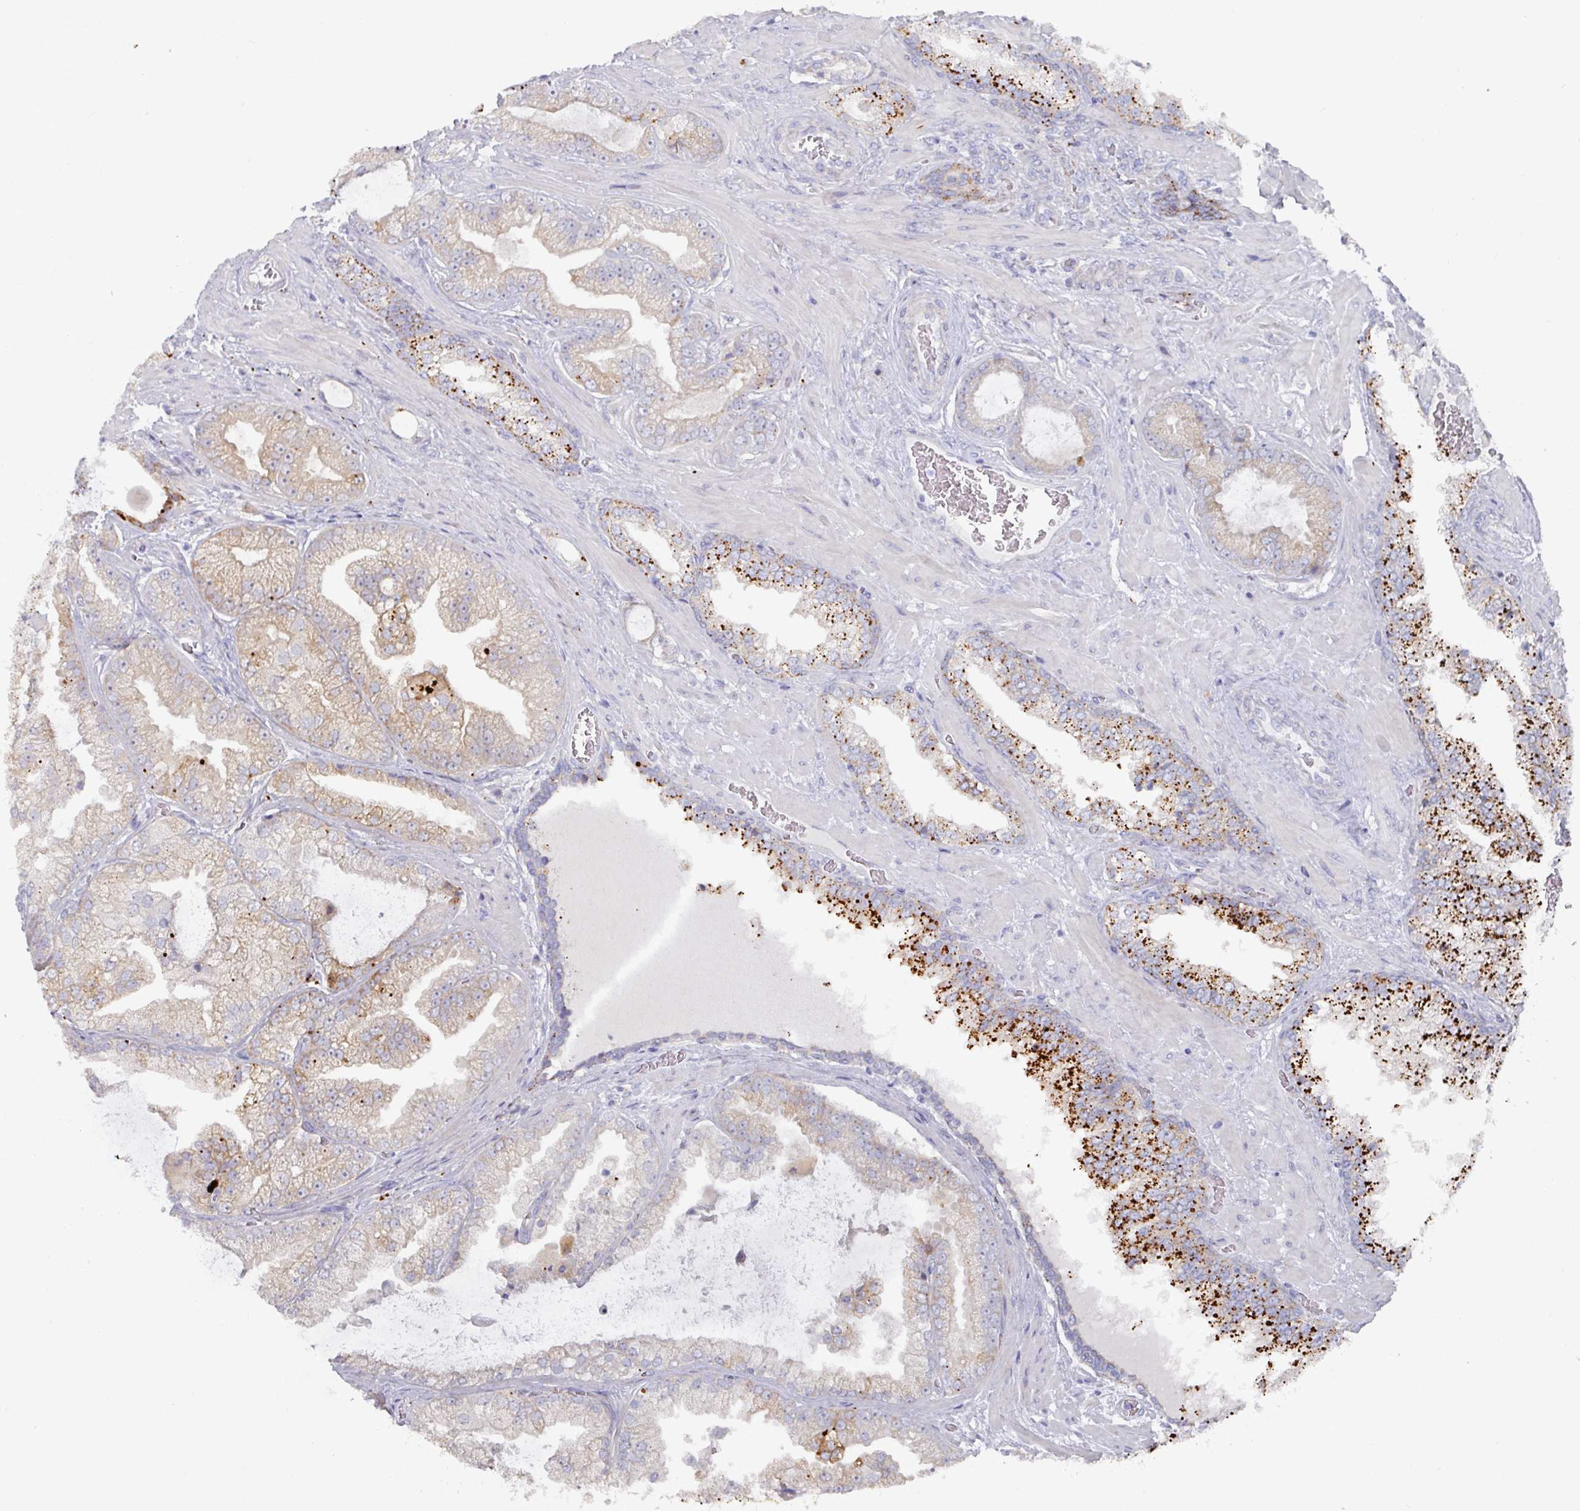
{"staining": {"intensity": "moderate", "quantity": "25%-75%", "location": "cytoplasmic/membranous"}, "tissue": "prostate cancer", "cell_type": "Tumor cells", "image_type": "cancer", "snomed": [{"axis": "morphology", "description": "Adenocarcinoma, Low grade"}, {"axis": "topography", "description": "Prostate"}], "caption": "Immunohistochemistry (IHC) micrograph of prostate adenocarcinoma (low-grade) stained for a protein (brown), which displays medium levels of moderate cytoplasmic/membranous positivity in approximately 25%-75% of tumor cells.", "gene": "NT5C1A", "patient": {"sex": "male", "age": 57}}